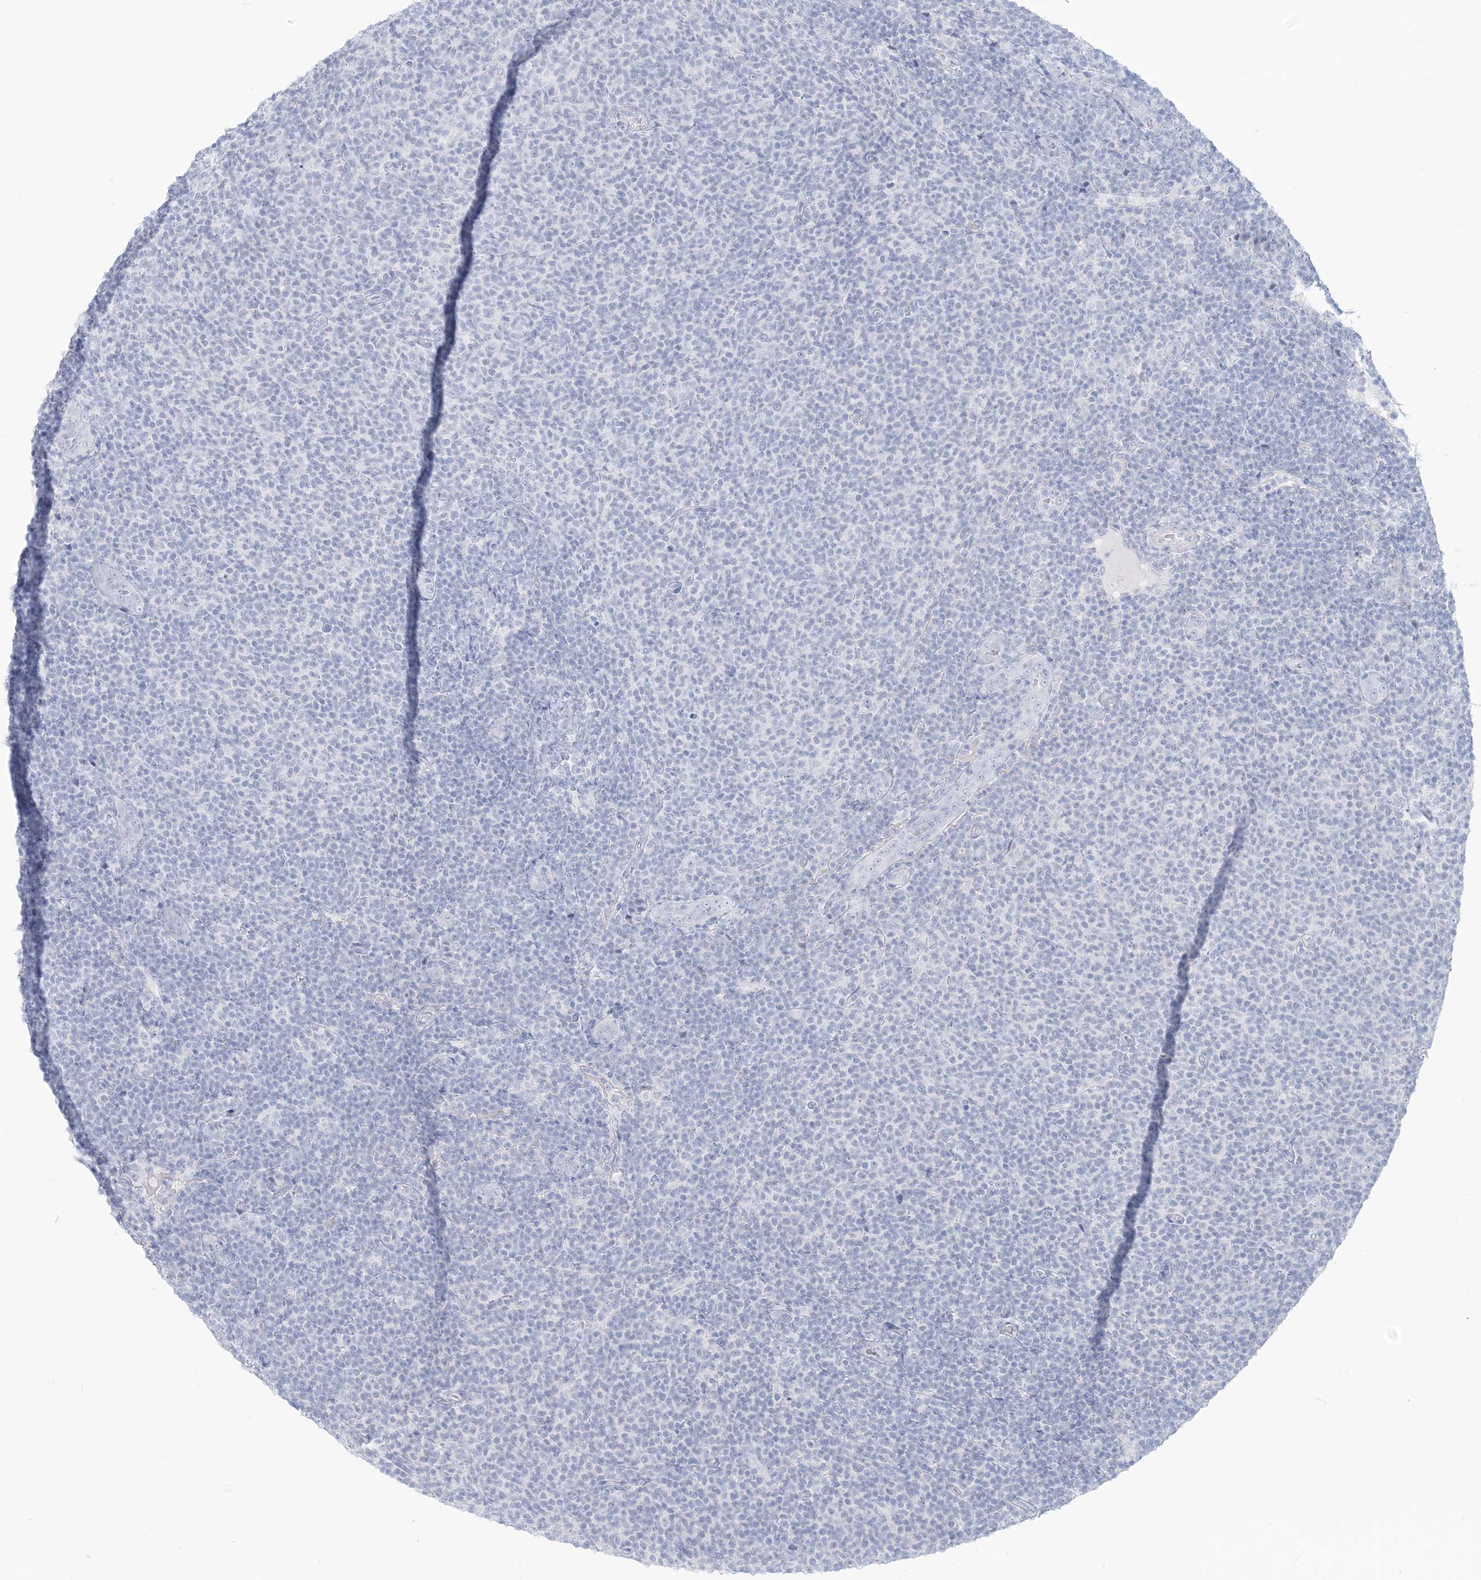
{"staining": {"intensity": "negative", "quantity": "none", "location": "none"}, "tissue": "lymphoma", "cell_type": "Tumor cells", "image_type": "cancer", "snomed": [{"axis": "morphology", "description": "Malignant lymphoma, non-Hodgkin's type, Low grade"}, {"axis": "topography", "description": "Lymph node"}], "caption": "Photomicrograph shows no significant protein expression in tumor cells of lymphoma.", "gene": "AGXT", "patient": {"sex": "male", "age": 66}}